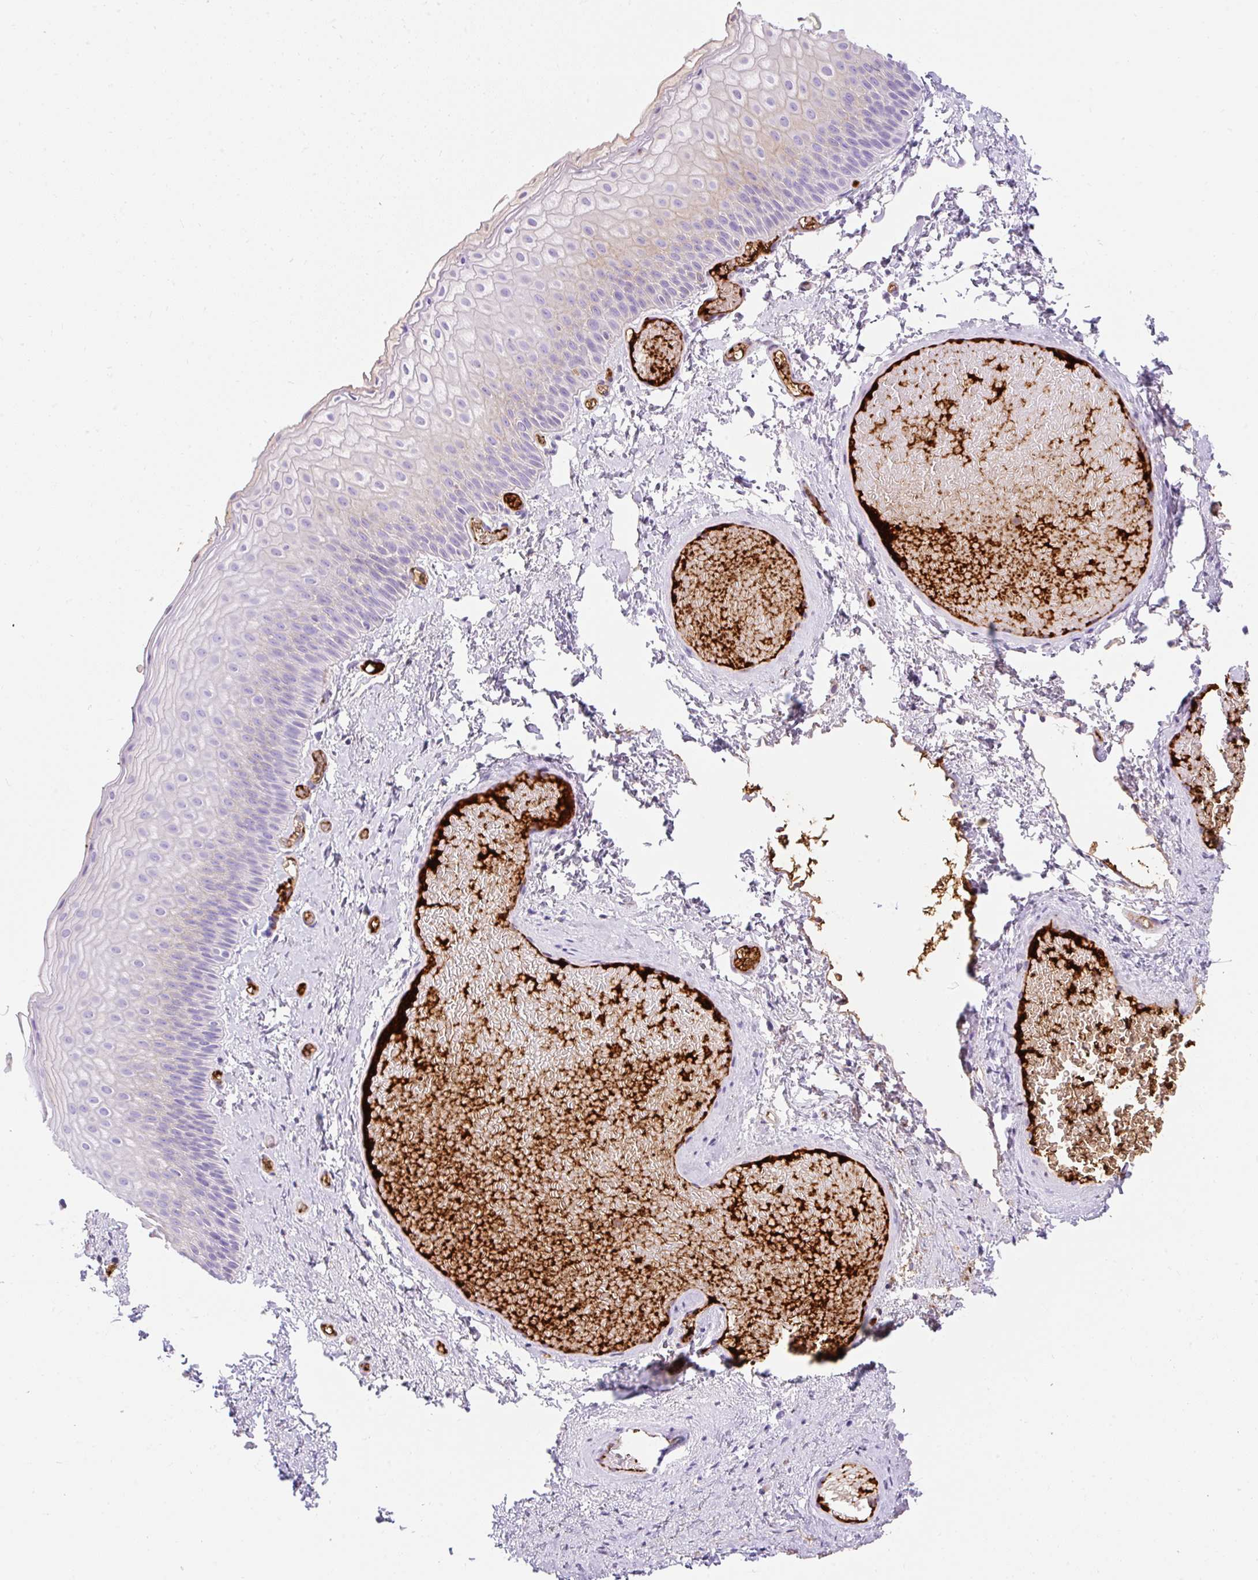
{"staining": {"intensity": "negative", "quantity": "none", "location": "none"}, "tissue": "skin", "cell_type": "Epidermal cells", "image_type": "normal", "snomed": [{"axis": "morphology", "description": "Normal tissue, NOS"}, {"axis": "topography", "description": "Anal"}], "caption": "DAB immunohistochemical staining of unremarkable skin reveals no significant staining in epidermal cells. (Immunohistochemistry (ihc), brightfield microscopy, high magnification).", "gene": "APOC2", "patient": {"sex": "female", "age": 40}}